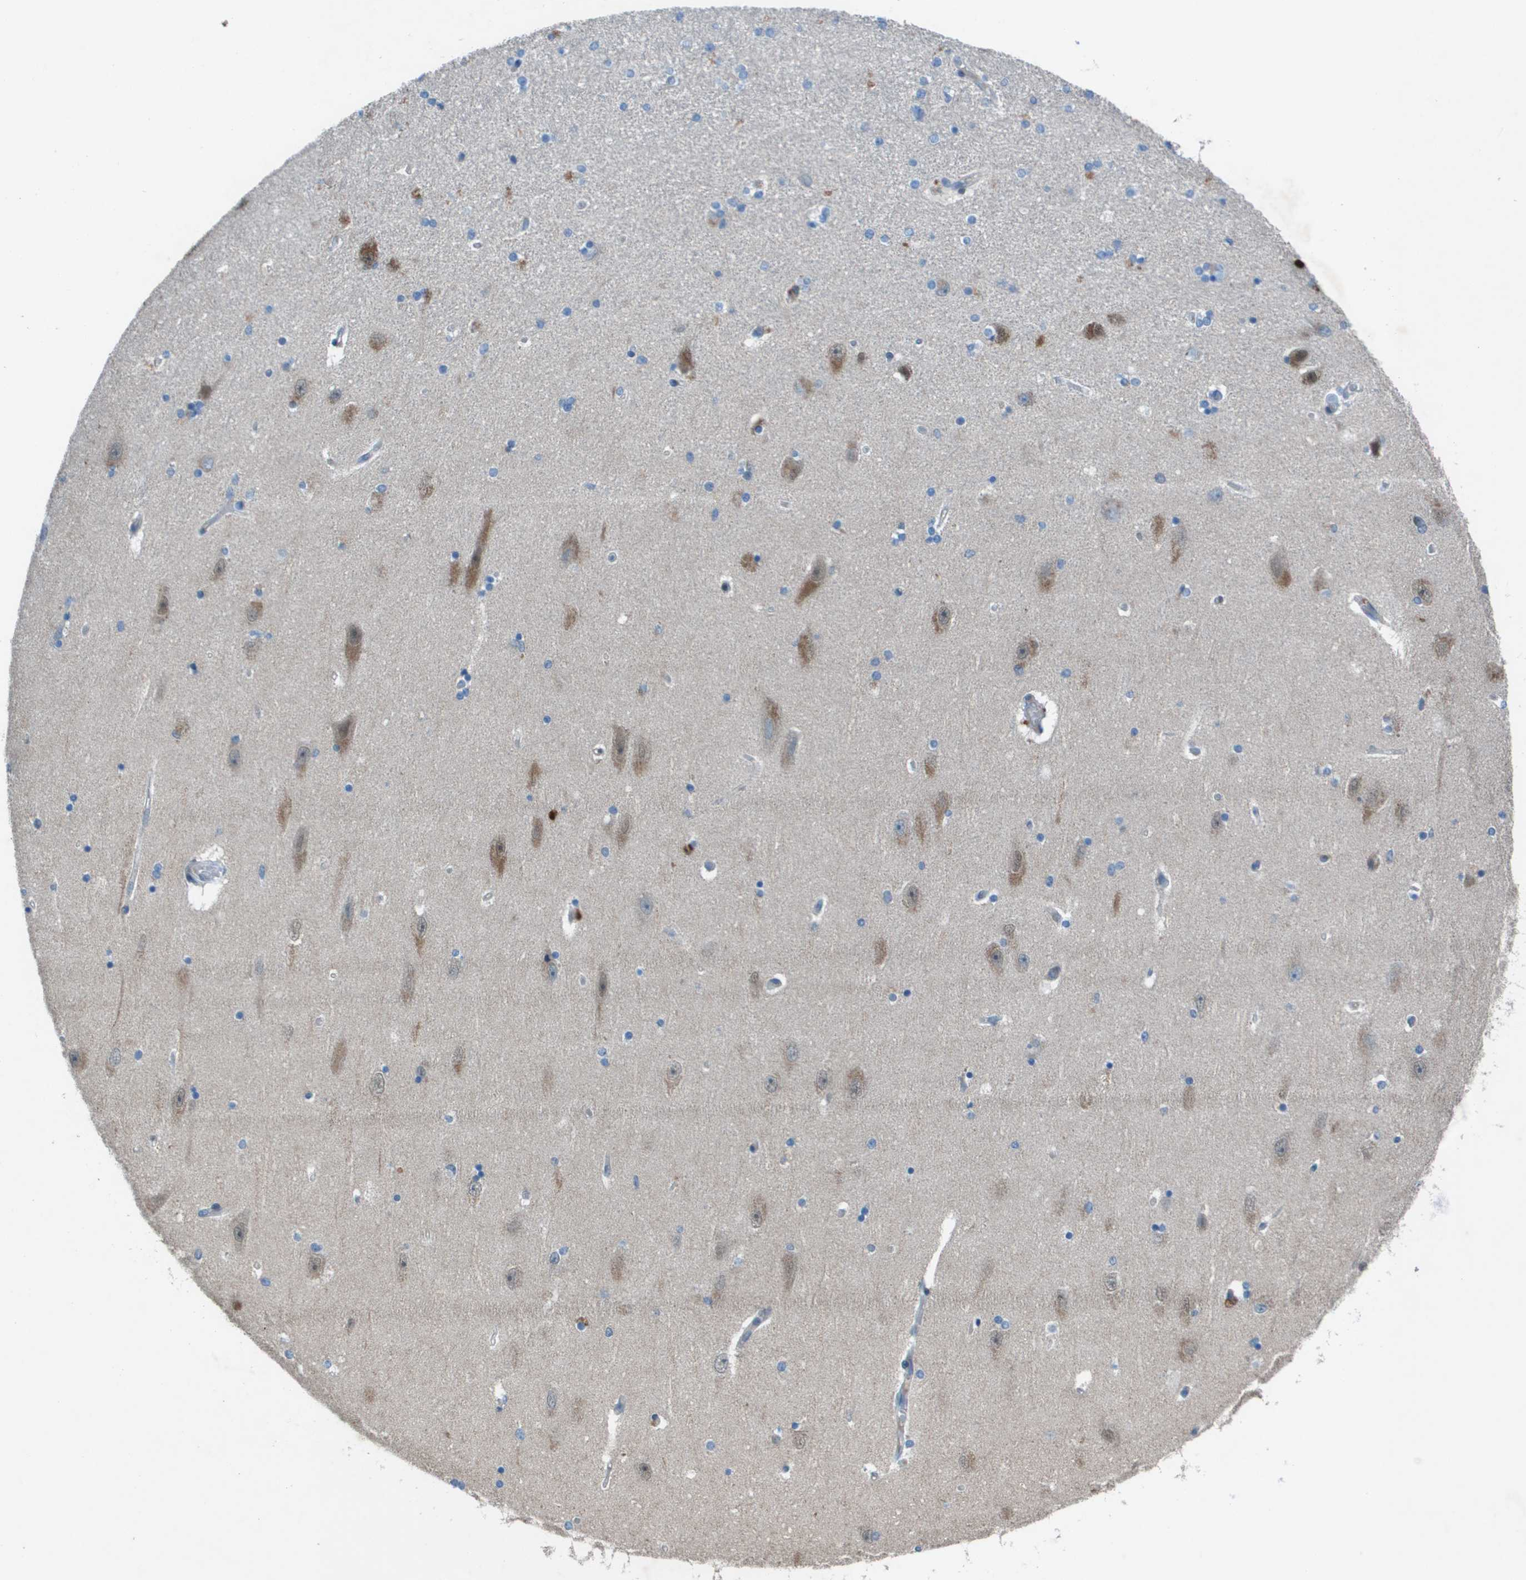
{"staining": {"intensity": "negative", "quantity": "none", "location": "none"}, "tissue": "hippocampus", "cell_type": "Glial cells", "image_type": "normal", "snomed": [{"axis": "morphology", "description": "Normal tissue, NOS"}, {"axis": "topography", "description": "Hippocampus"}], "caption": "Immunohistochemistry image of benign human hippocampus stained for a protein (brown), which exhibits no expression in glial cells. (Stains: DAB (3,3'-diaminobenzidine) IHC with hematoxylin counter stain, Microscopy: brightfield microscopy at high magnification).", "gene": "CAMK4", "patient": {"sex": "female", "age": 54}}